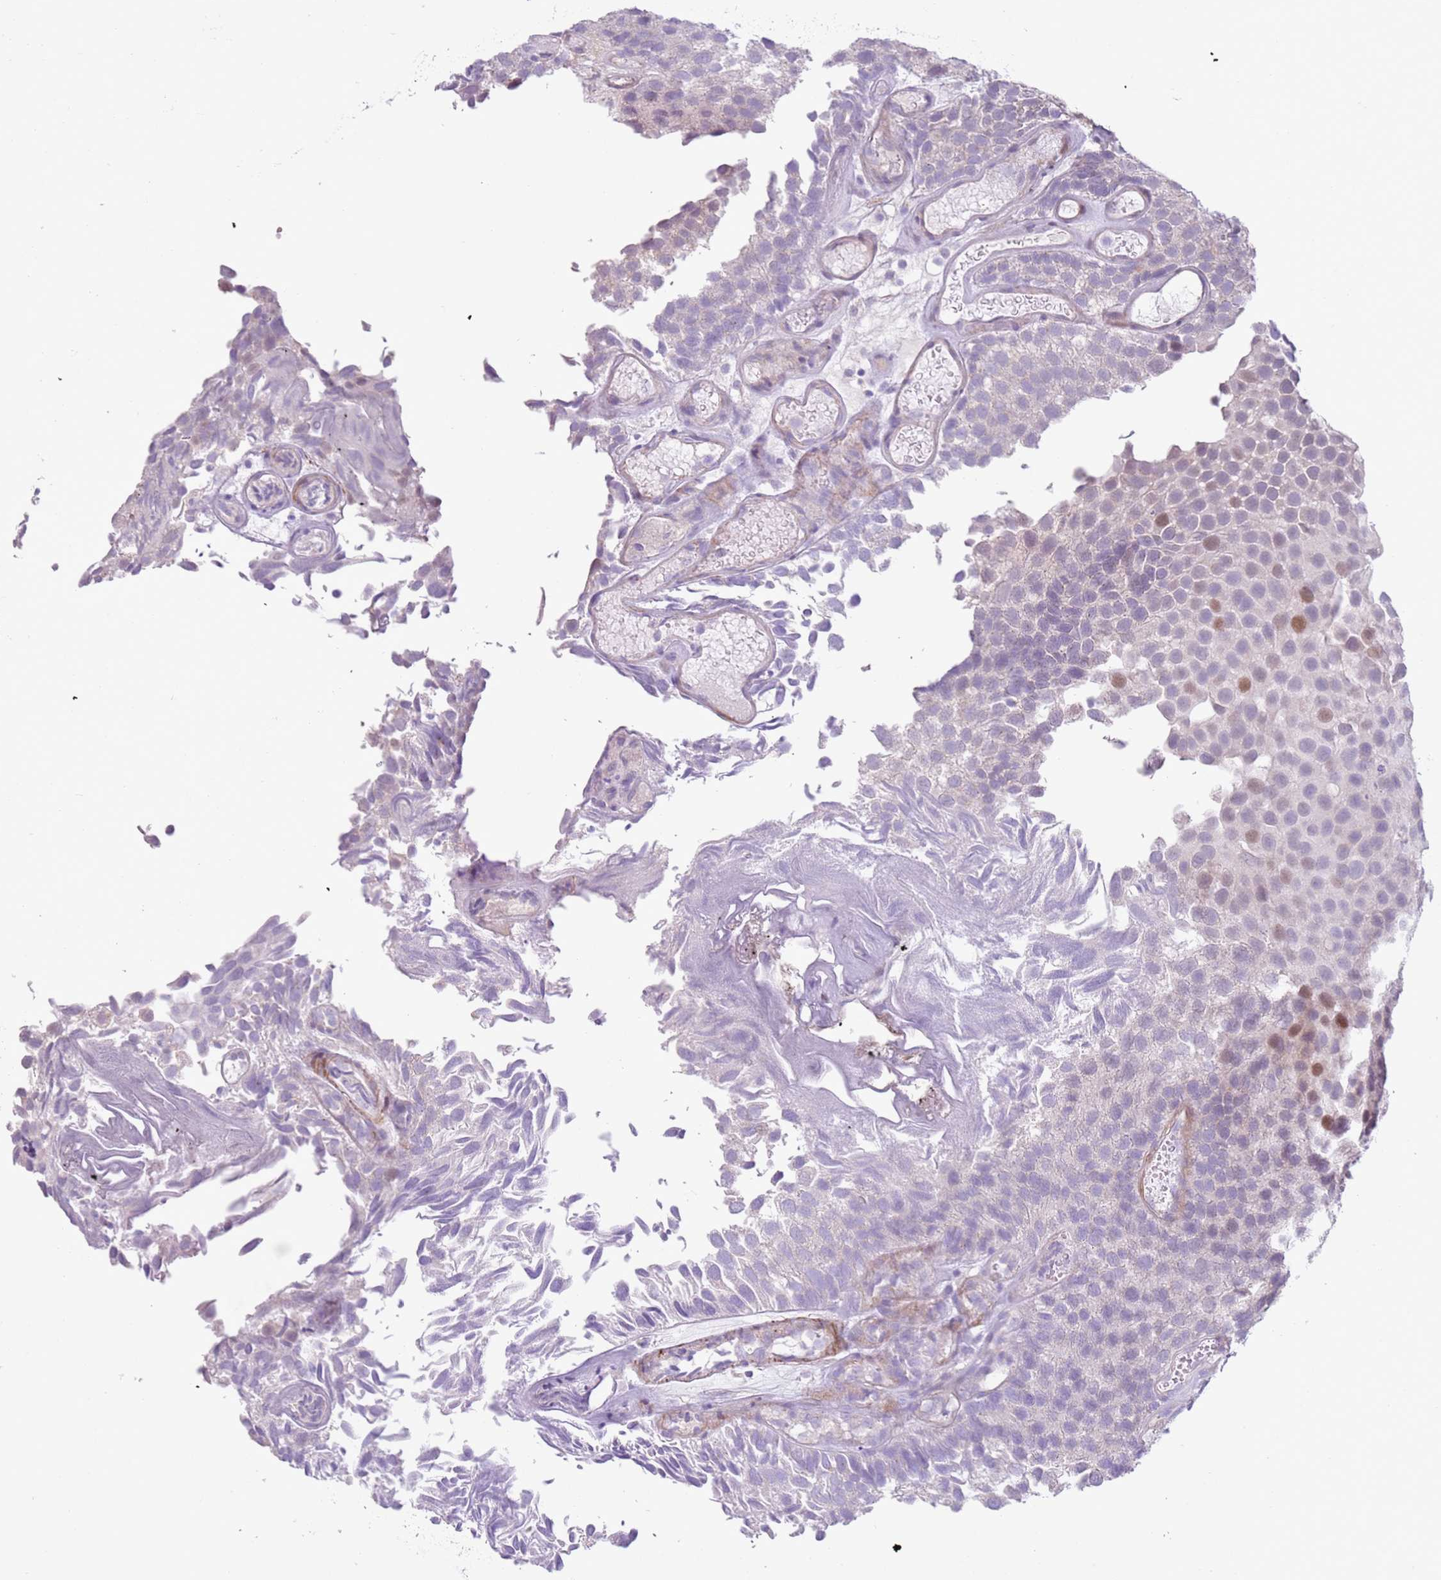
{"staining": {"intensity": "weak", "quantity": "<25%", "location": "nuclear"}, "tissue": "urothelial cancer", "cell_type": "Tumor cells", "image_type": "cancer", "snomed": [{"axis": "morphology", "description": "Urothelial carcinoma, Low grade"}, {"axis": "topography", "description": "Urinary bladder"}], "caption": "Immunohistochemistry micrograph of human urothelial cancer stained for a protein (brown), which exhibits no staining in tumor cells.", "gene": "ZNF239", "patient": {"sex": "male", "age": 89}}